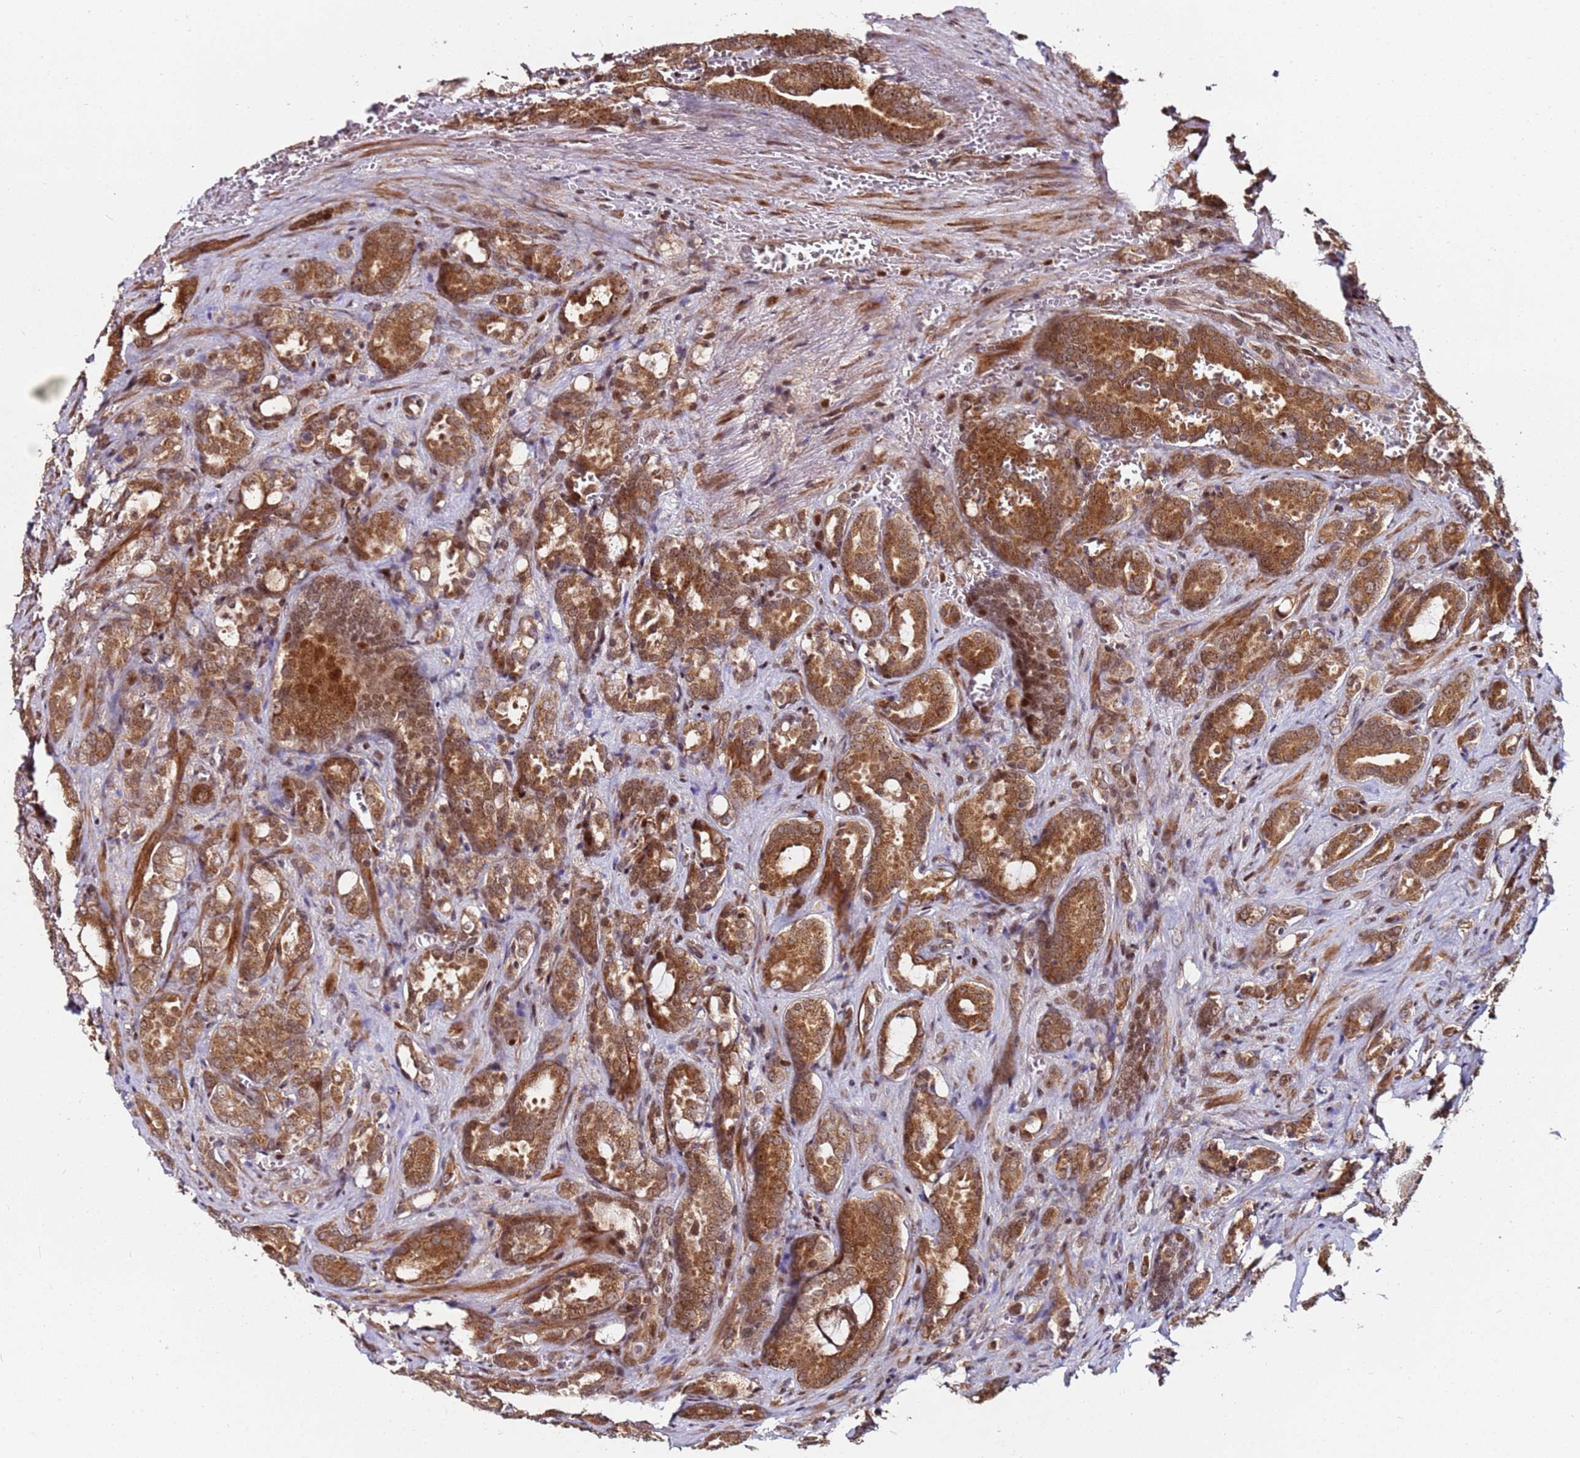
{"staining": {"intensity": "moderate", "quantity": ">75%", "location": "cytoplasmic/membranous"}, "tissue": "prostate cancer", "cell_type": "Tumor cells", "image_type": "cancer", "snomed": [{"axis": "morphology", "description": "Adenocarcinoma, High grade"}, {"axis": "topography", "description": "Prostate"}], "caption": "About >75% of tumor cells in human prostate adenocarcinoma (high-grade) show moderate cytoplasmic/membranous protein staining as visualized by brown immunohistochemical staining.", "gene": "PPM1H", "patient": {"sex": "male", "age": 72}}